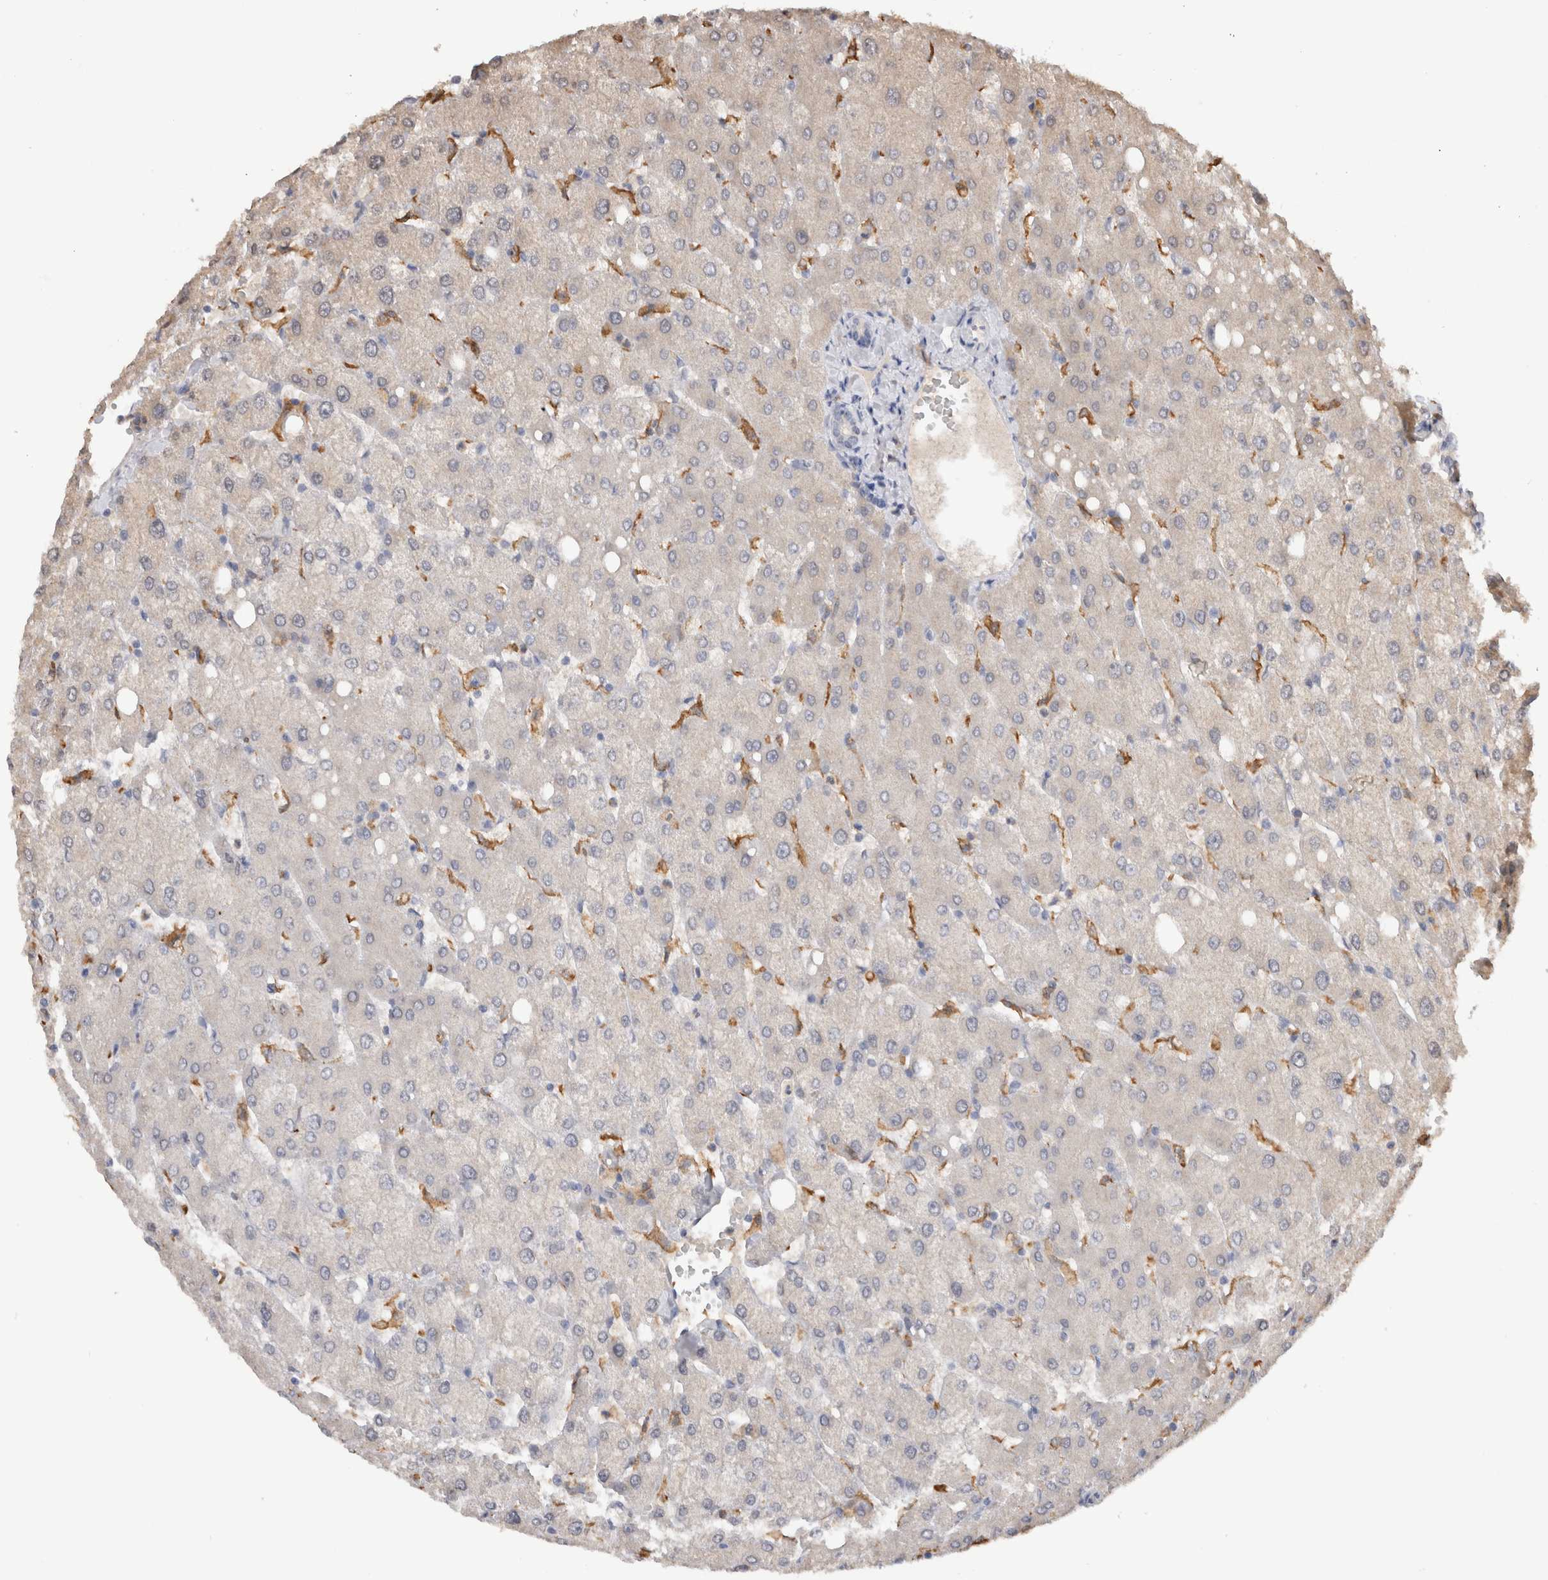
{"staining": {"intensity": "negative", "quantity": "none", "location": "none"}, "tissue": "liver", "cell_type": "Cholangiocytes", "image_type": "normal", "snomed": [{"axis": "morphology", "description": "Normal tissue, NOS"}, {"axis": "topography", "description": "Liver"}], "caption": "Immunohistochemical staining of normal human liver reveals no significant staining in cholangiocytes. Brightfield microscopy of immunohistochemistry (IHC) stained with DAB (3,3'-diaminobenzidine) (brown) and hematoxylin (blue), captured at high magnification.", "gene": "VSIG4", "patient": {"sex": "female", "age": 54}}